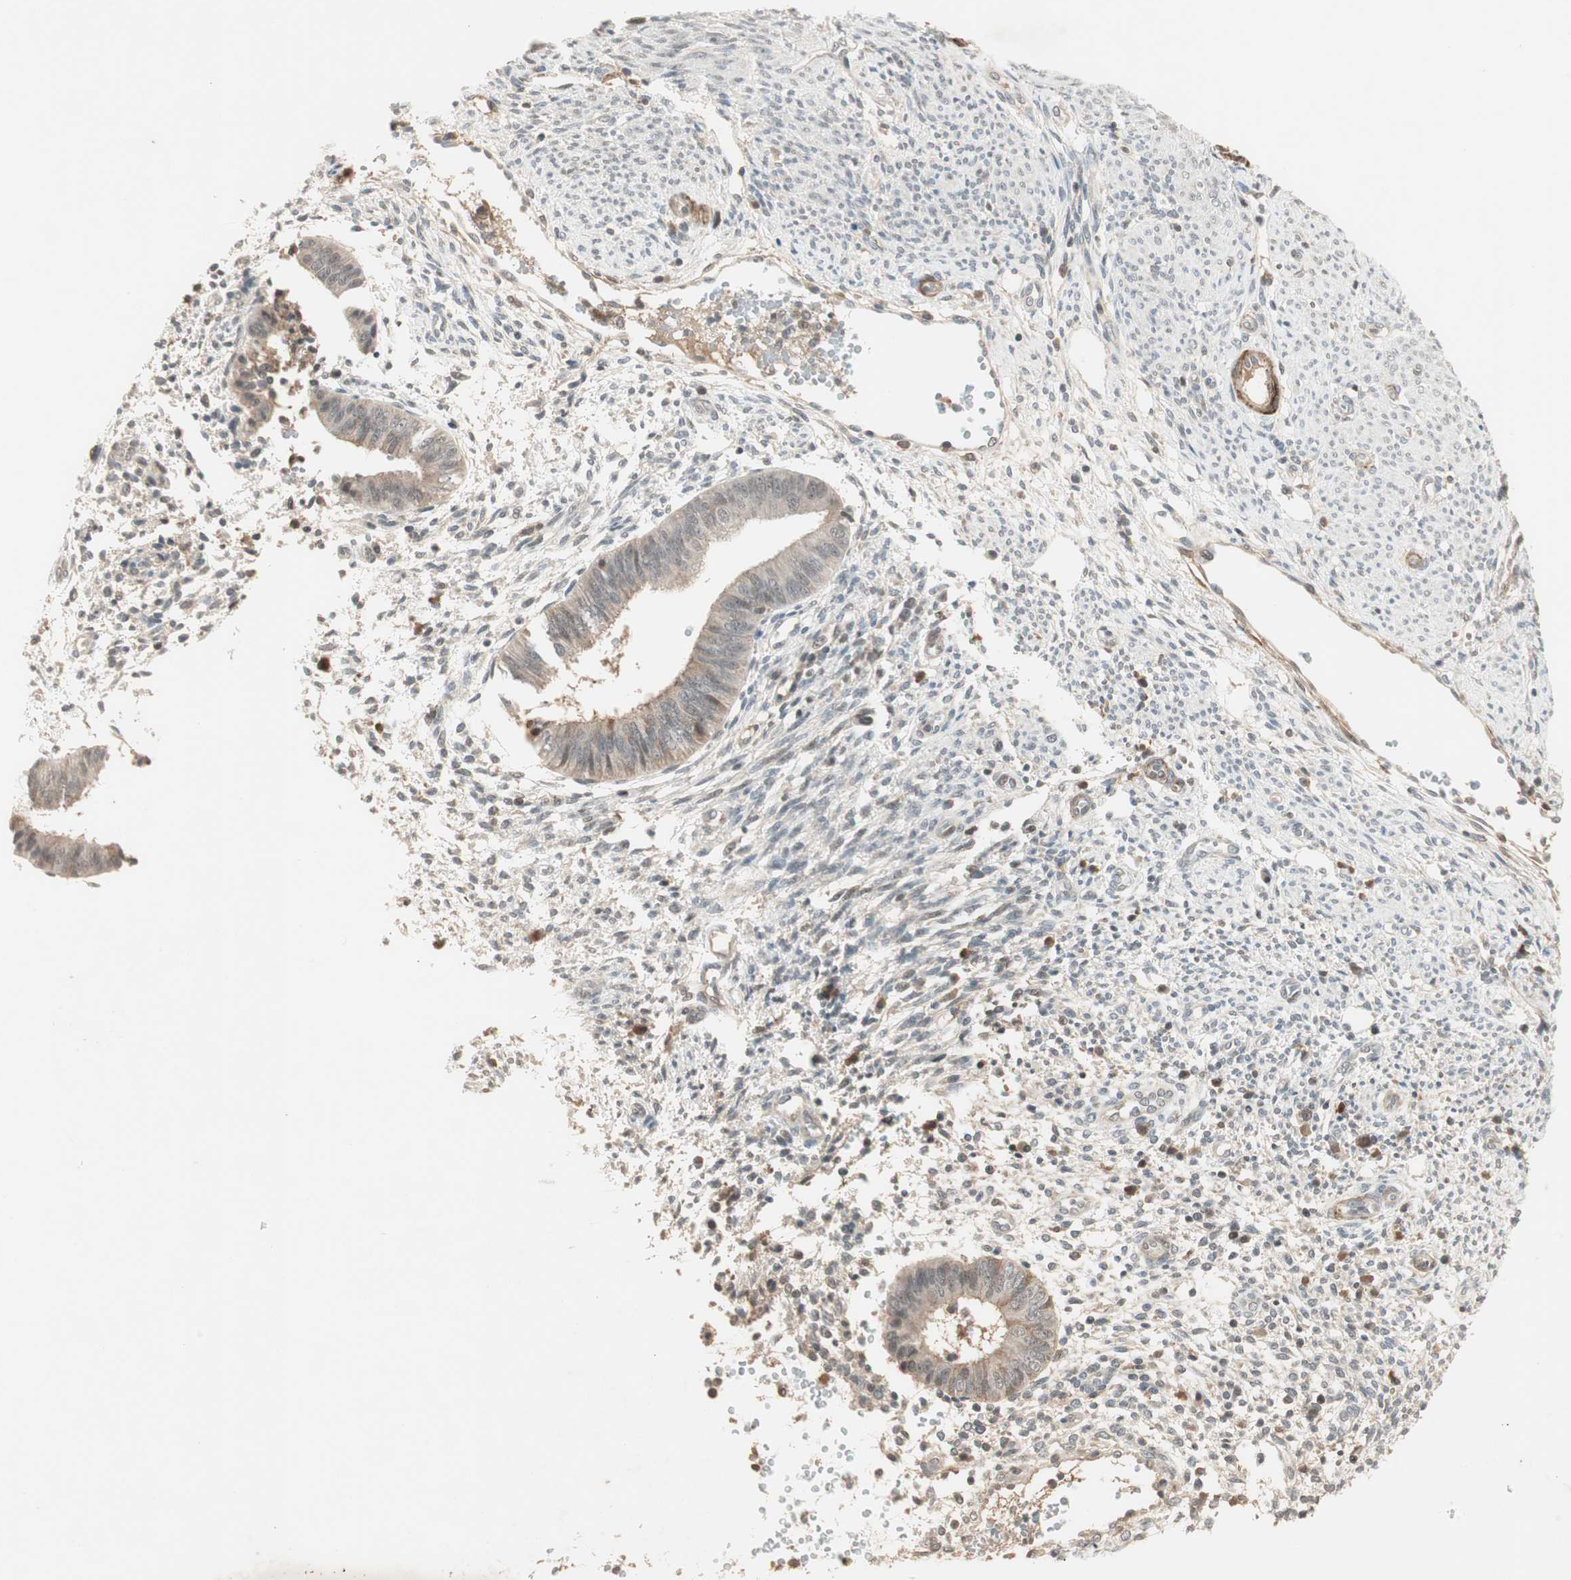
{"staining": {"intensity": "negative", "quantity": "none", "location": "none"}, "tissue": "endometrium", "cell_type": "Cells in endometrial stroma", "image_type": "normal", "snomed": [{"axis": "morphology", "description": "Normal tissue, NOS"}, {"axis": "topography", "description": "Endometrium"}], "caption": "Human endometrium stained for a protein using immunohistochemistry (IHC) exhibits no positivity in cells in endometrial stroma.", "gene": "RNGTT", "patient": {"sex": "female", "age": 35}}